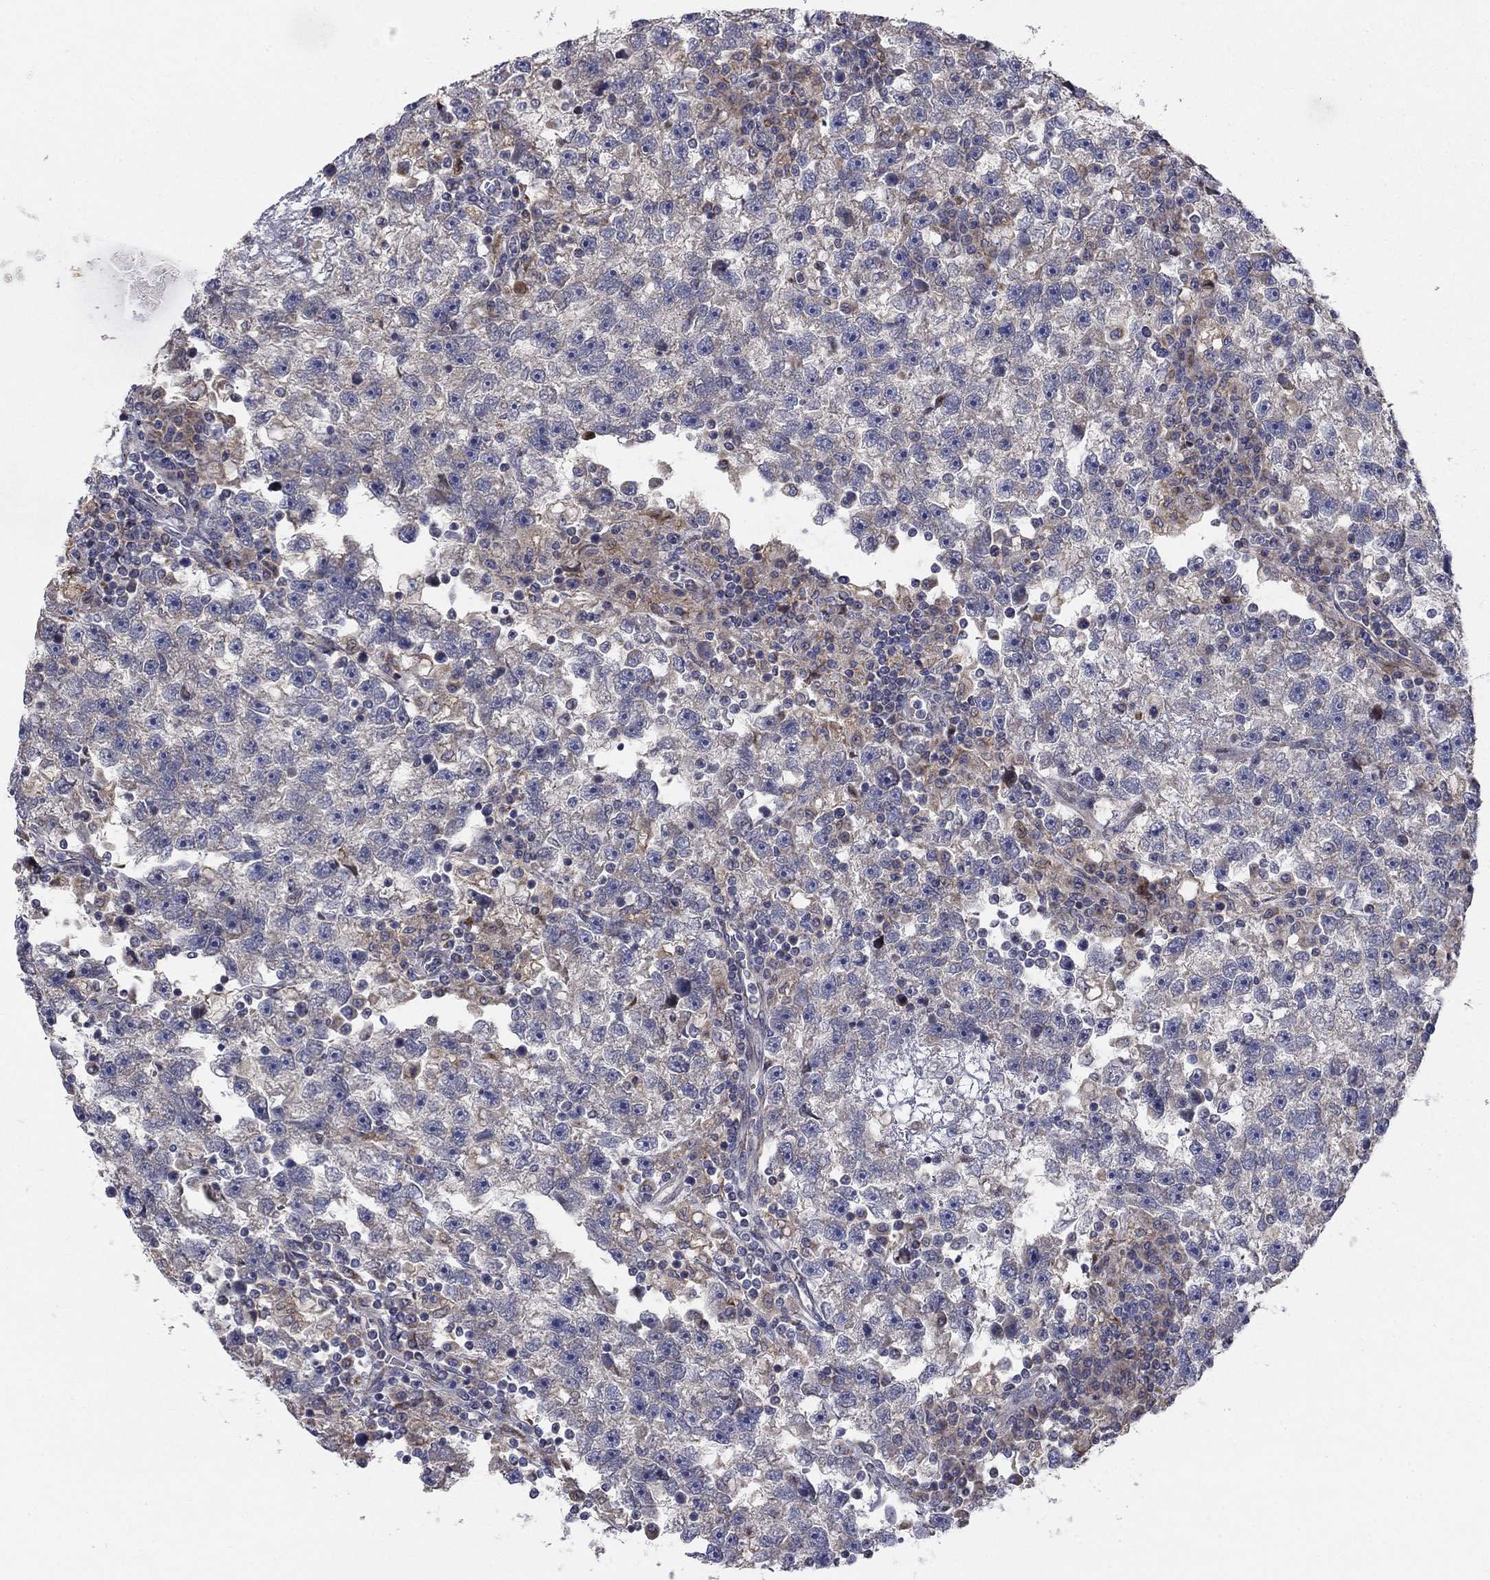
{"staining": {"intensity": "moderate", "quantity": "<25%", "location": "cytoplasmic/membranous"}, "tissue": "testis cancer", "cell_type": "Tumor cells", "image_type": "cancer", "snomed": [{"axis": "morphology", "description": "Seminoma, NOS"}, {"axis": "topography", "description": "Testis"}], "caption": "Moderate cytoplasmic/membranous positivity for a protein is present in about <25% of tumor cells of testis seminoma using immunohistochemistry (IHC).", "gene": "MMAA", "patient": {"sex": "male", "age": 47}}